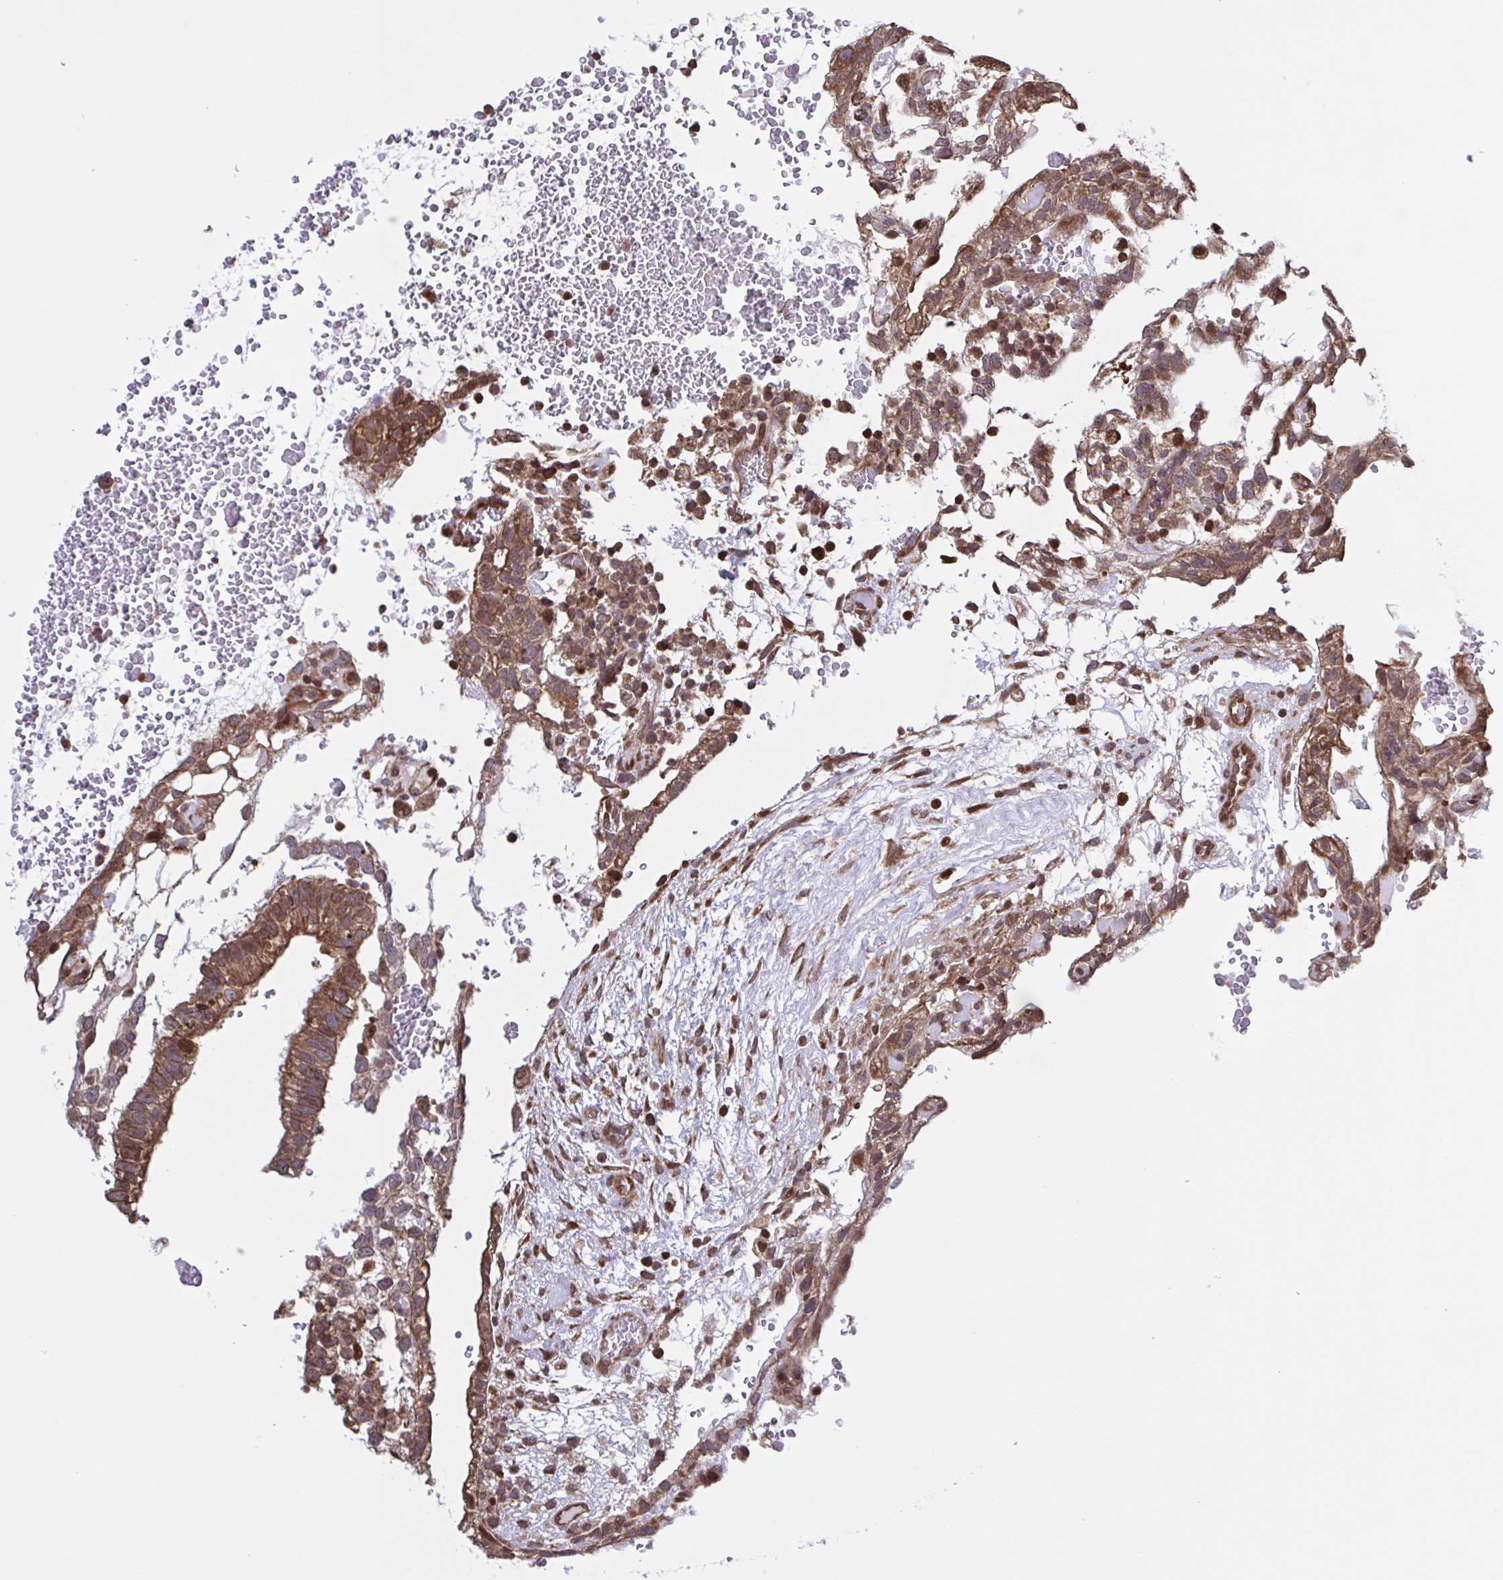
{"staining": {"intensity": "moderate", "quantity": ">75%", "location": "cytoplasmic/membranous,nuclear"}, "tissue": "testis cancer", "cell_type": "Tumor cells", "image_type": "cancer", "snomed": [{"axis": "morphology", "description": "Carcinoma, Embryonal, NOS"}, {"axis": "topography", "description": "Testis"}], "caption": "Immunohistochemical staining of human testis embryonal carcinoma demonstrates moderate cytoplasmic/membranous and nuclear protein expression in about >75% of tumor cells.", "gene": "SEC63", "patient": {"sex": "male", "age": 32}}